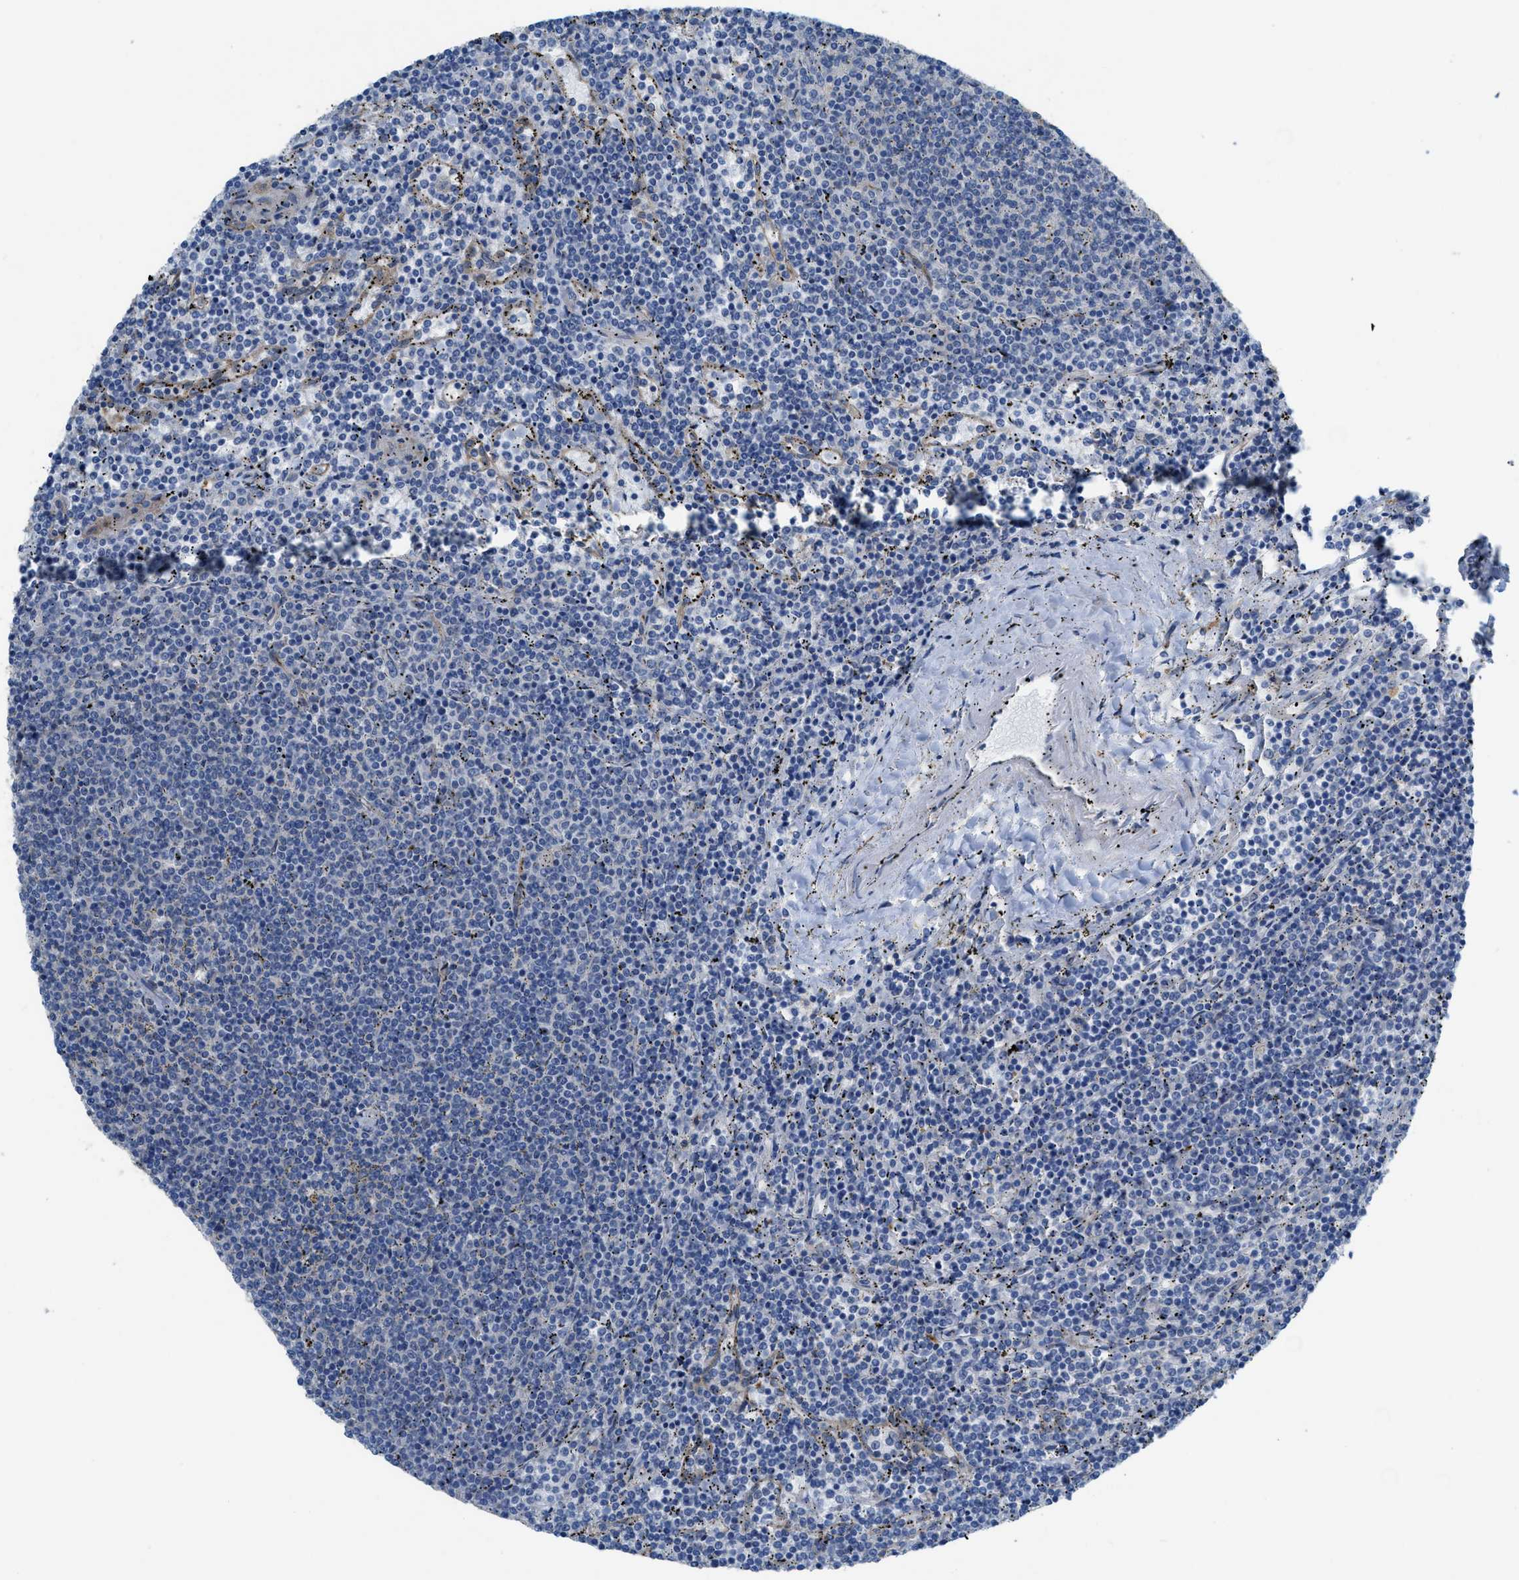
{"staining": {"intensity": "negative", "quantity": "none", "location": "none"}, "tissue": "lymphoma", "cell_type": "Tumor cells", "image_type": "cancer", "snomed": [{"axis": "morphology", "description": "Malignant lymphoma, non-Hodgkin's type, Low grade"}, {"axis": "topography", "description": "Spleen"}], "caption": "High magnification brightfield microscopy of lymphoma stained with DAB (3,3'-diaminobenzidine) (brown) and counterstained with hematoxylin (blue): tumor cells show no significant staining.", "gene": "EGFR", "patient": {"sex": "female", "age": 50}}